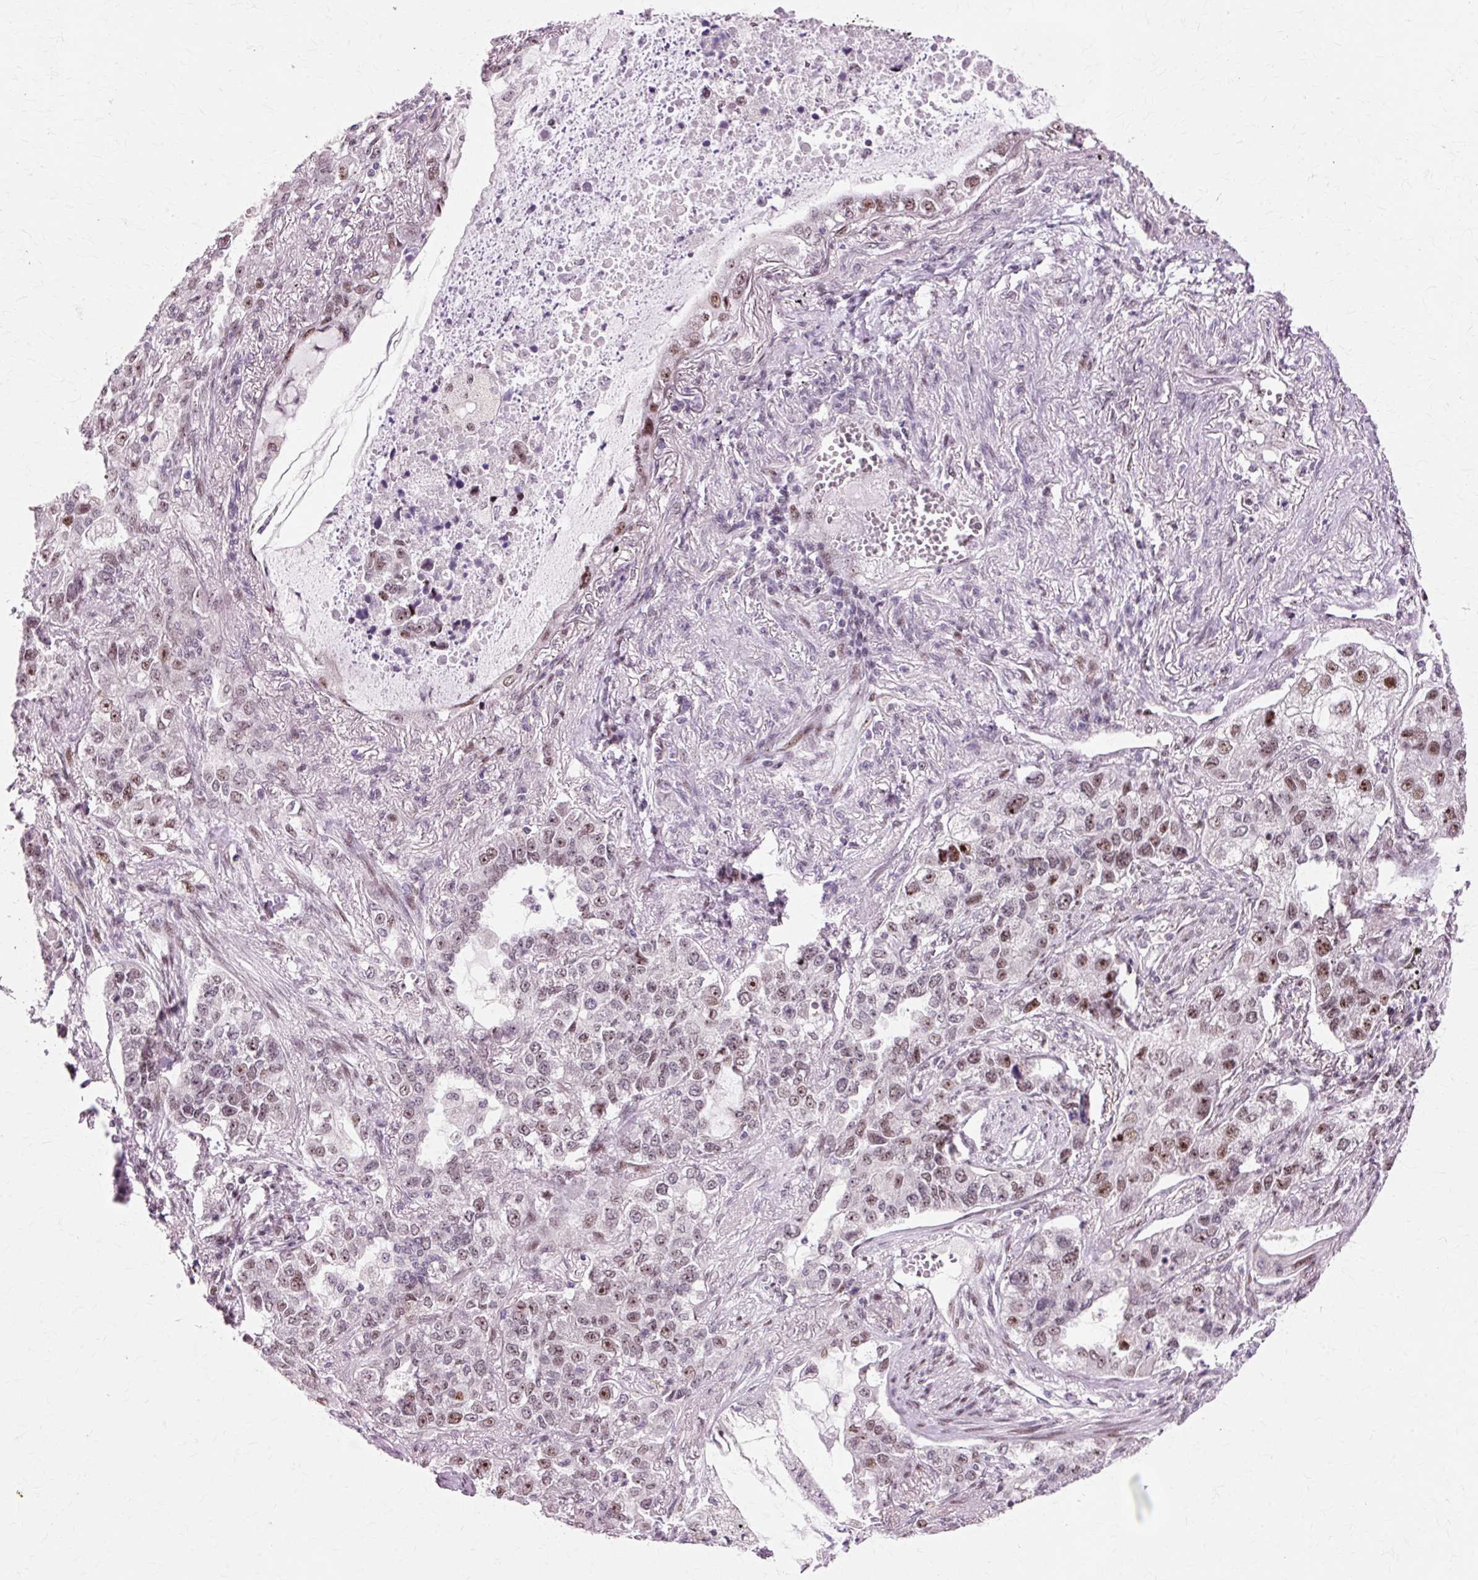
{"staining": {"intensity": "moderate", "quantity": "25%-75%", "location": "nuclear"}, "tissue": "lung cancer", "cell_type": "Tumor cells", "image_type": "cancer", "snomed": [{"axis": "morphology", "description": "Adenocarcinoma, NOS"}, {"axis": "topography", "description": "Lung"}], "caption": "A medium amount of moderate nuclear expression is present in about 25%-75% of tumor cells in adenocarcinoma (lung) tissue.", "gene": "MACROD2", "patient": {"sex": "male", "age": 49}}